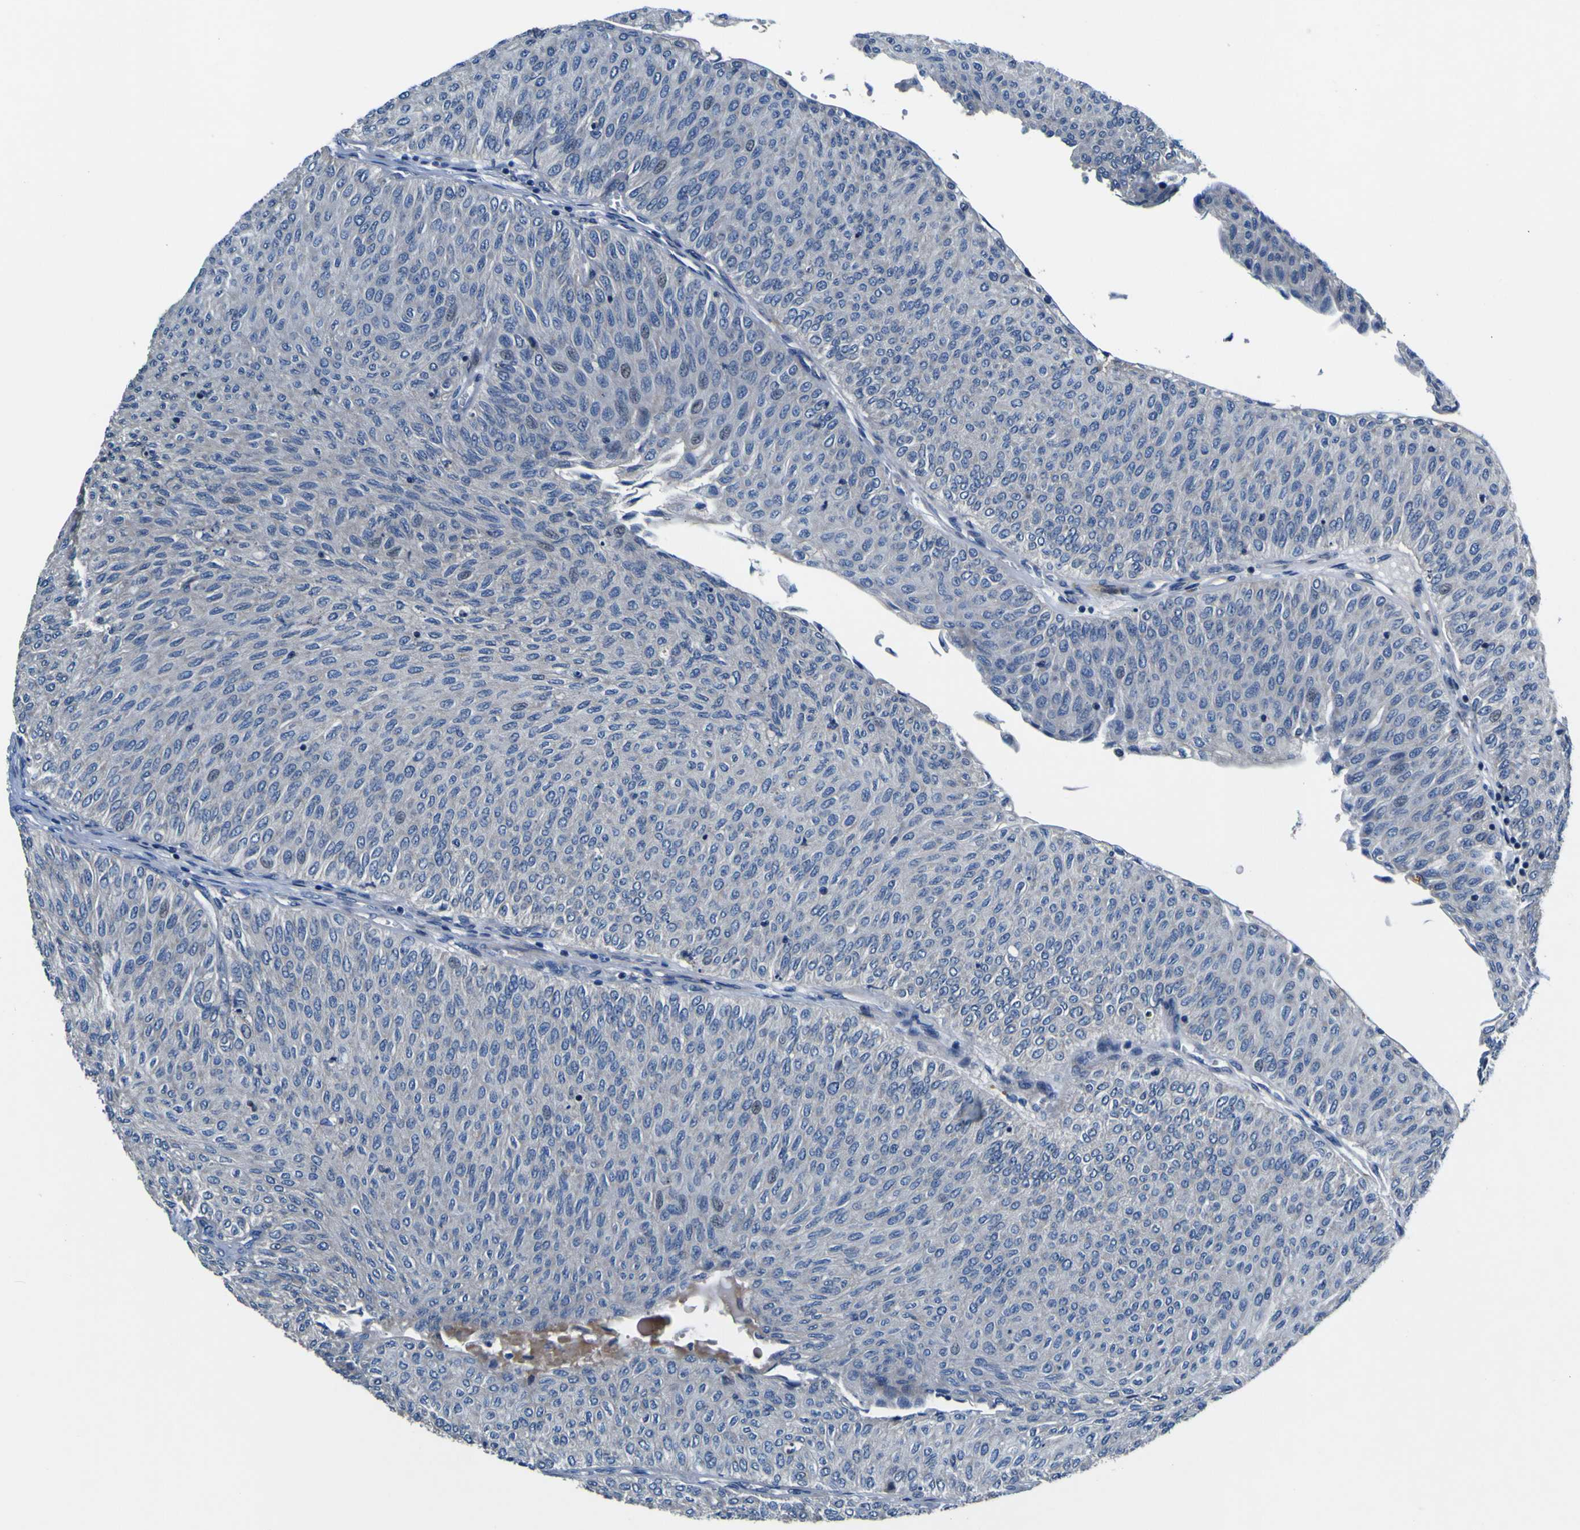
{"staining": {"intensity": "negative", "quantity": "none", "location": "none"}, "tissue": "urothelial cancer", "cell_type": "Tumor cells", "image_type": "cancer", "snomed": [{"axis": "morphology", "description": "Urothelial carcinoma, Low grade"}, {"axis": "topography", "description": "Urinary bladder"}], "caption": "Photomicrograph shows no significant protein positivity in tumor cells of urothelial cancer.", "gene": "AGAP3", "patient": {"sex": "male", "age": 78}}